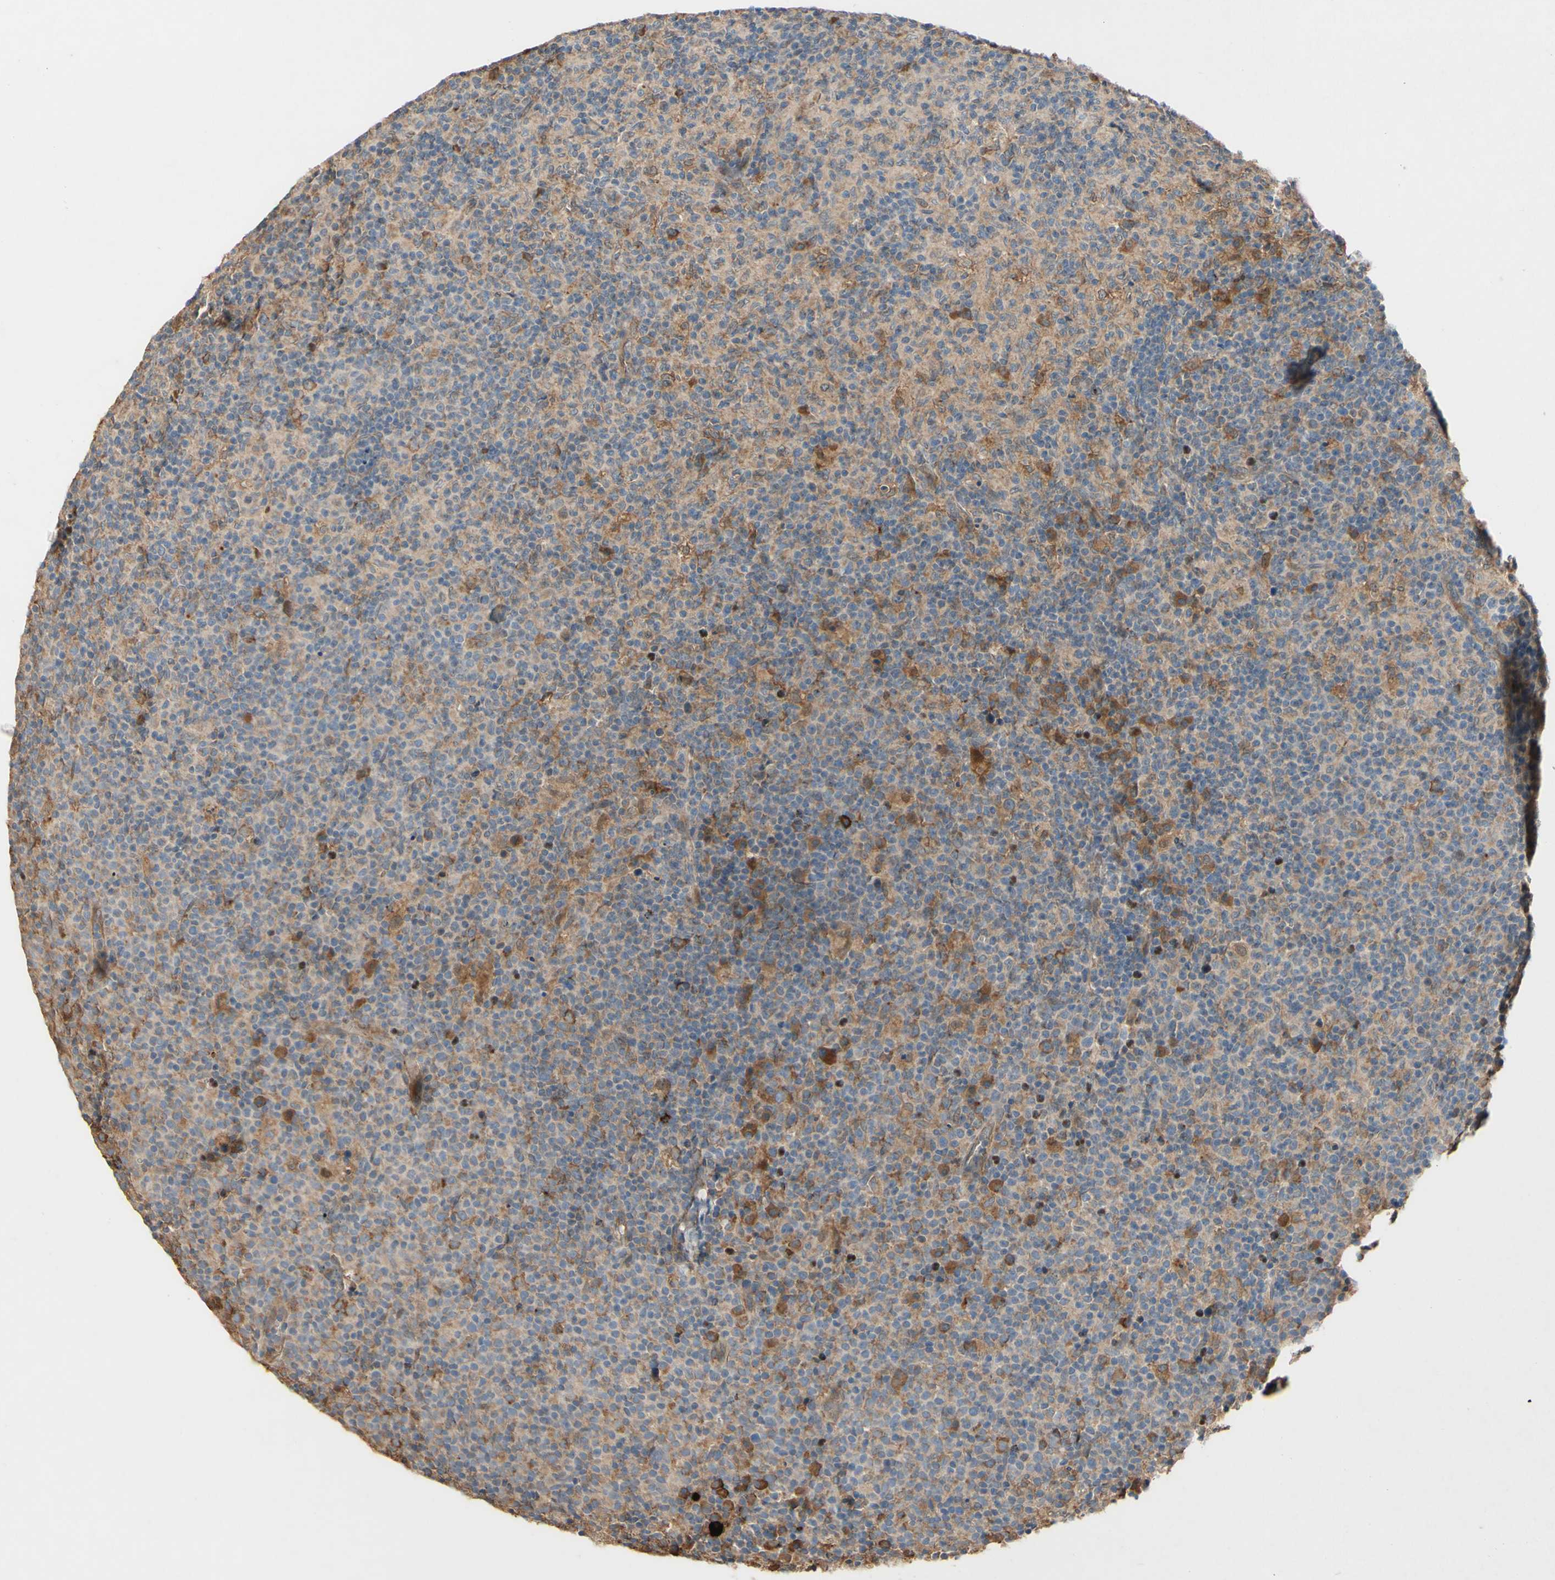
{"staining": {"intensity": "moderate", "quantity": "25%-75%", "location": "cytoplasmic/membranous"}, "tissue": "lymph node", "cell_type": "Germinal center cells", "image_type": "normal", "snomed": [{"axis": "morphology", "description": "Normal tissue, NOS"}, {"axis": "morphology", "description": "Inflammation, NOS"}, {"axis": "topography", "description": "Lymph node"}], "caption": "Protein expression analysis of benign lymph node displays moderate cytoplasmic/membranous staining in approximately 25%-75% of germinal center cells. (Stains: DAB in brown, nuclei in blue, Microscopy: brightfield microscopy at high magnification).", "gene": "PDGFB", "patient": {"sex": "male", "age": 55}}